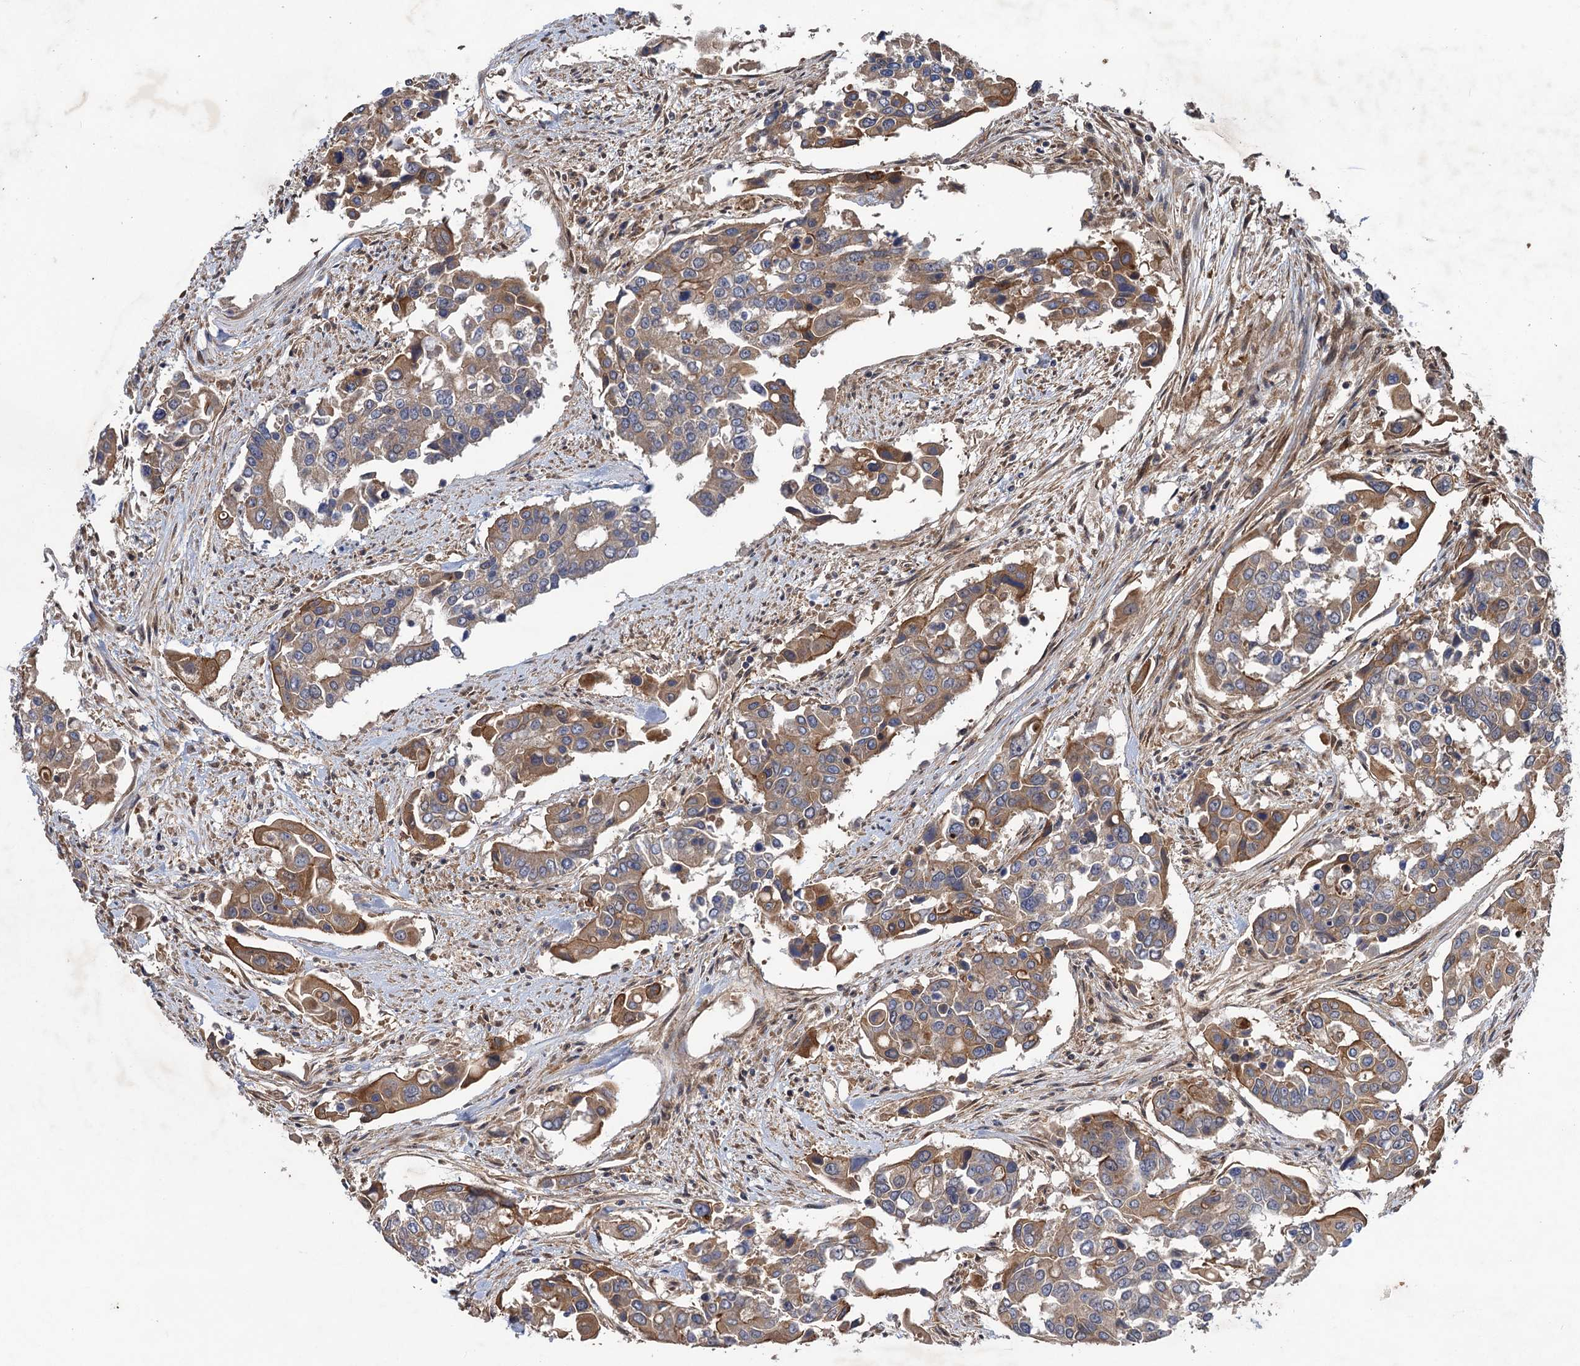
{"staining": {"intensity": "moderate", "quantity": "25%-75%", "location": "cytoplasmic/membranous"}, "tissue": "colorectal cancer", "cell_type": "Tumor cells", "image_type": "cancer", "snomed": [{"axis": "morphology", "description": "Adenocarcinoma, NOS"}, {"axis": "topography", "description": "Colon"}], "caption": "Immunohistochemical staining of human adenocarcinoma (colorectal) shows moderate cytoplasmic/membranous protein staining in approximately 25%-75% of tumor cells.", "gene": "HAUS1", "patient": {"sex": "male", "age": 77}}